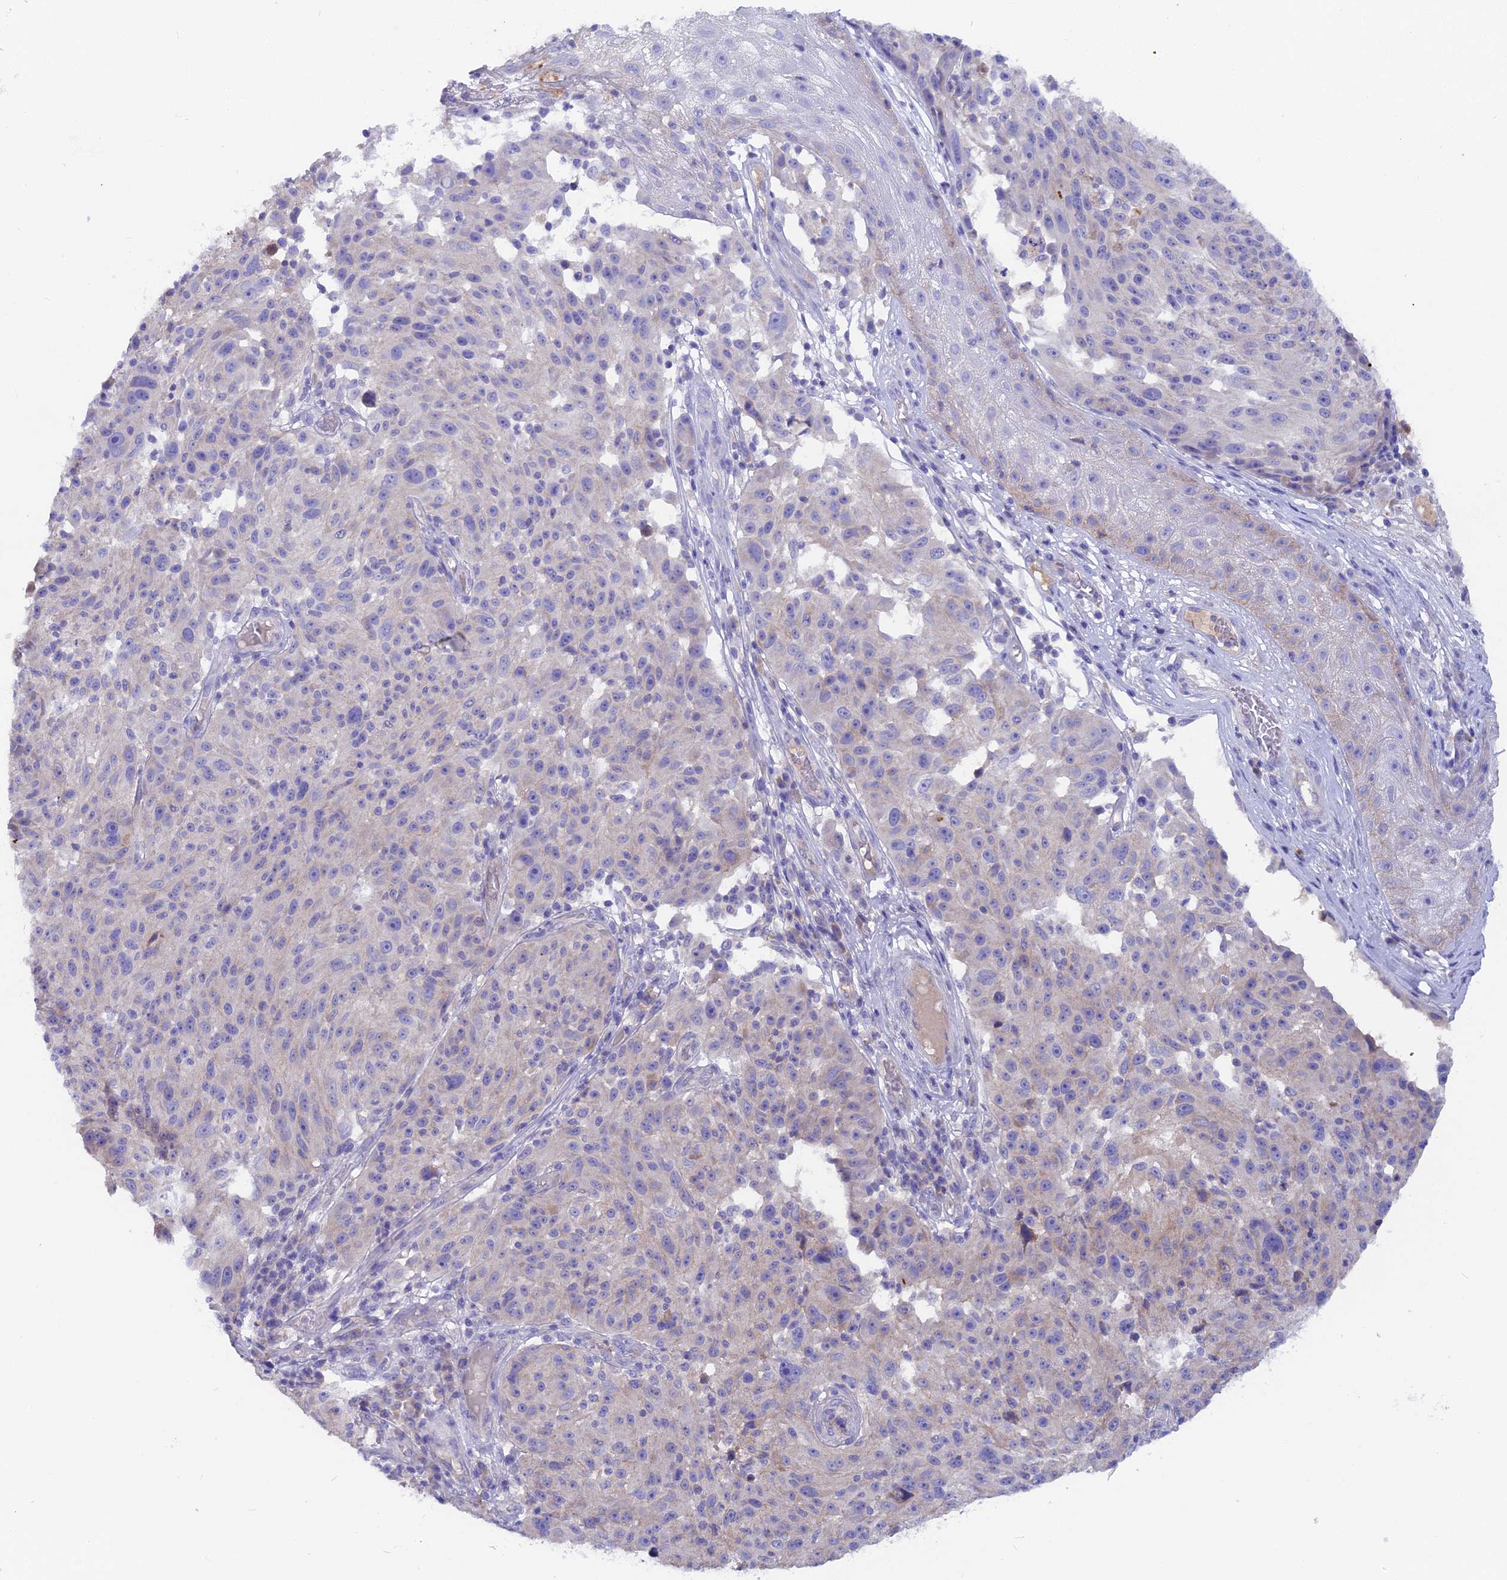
{"staining": {"intensity": "negative", "quantity": "none", "location": "none"}, "tissue": "melanoma", "cell_type": "Tumor cells", "image_type": "cancer", "snomed": [{"axis": "morphology", "description": "Malignant melanoma, NOS"}, {"axis": "topography", "description": "Skin"}], "caption": "A high-resolution image shows IHC staining of melanoma, which exhibits no significant positivity in tumor cells. The staining was performed using DAB (3,3'-diaminobenzidine) to visualize the protein expression in brown, while the nuclei were stained in blue with hematoxylin (Magnification: 20x).", "gene": "PZP", "patient": {"sex": "male", "age": 53}}